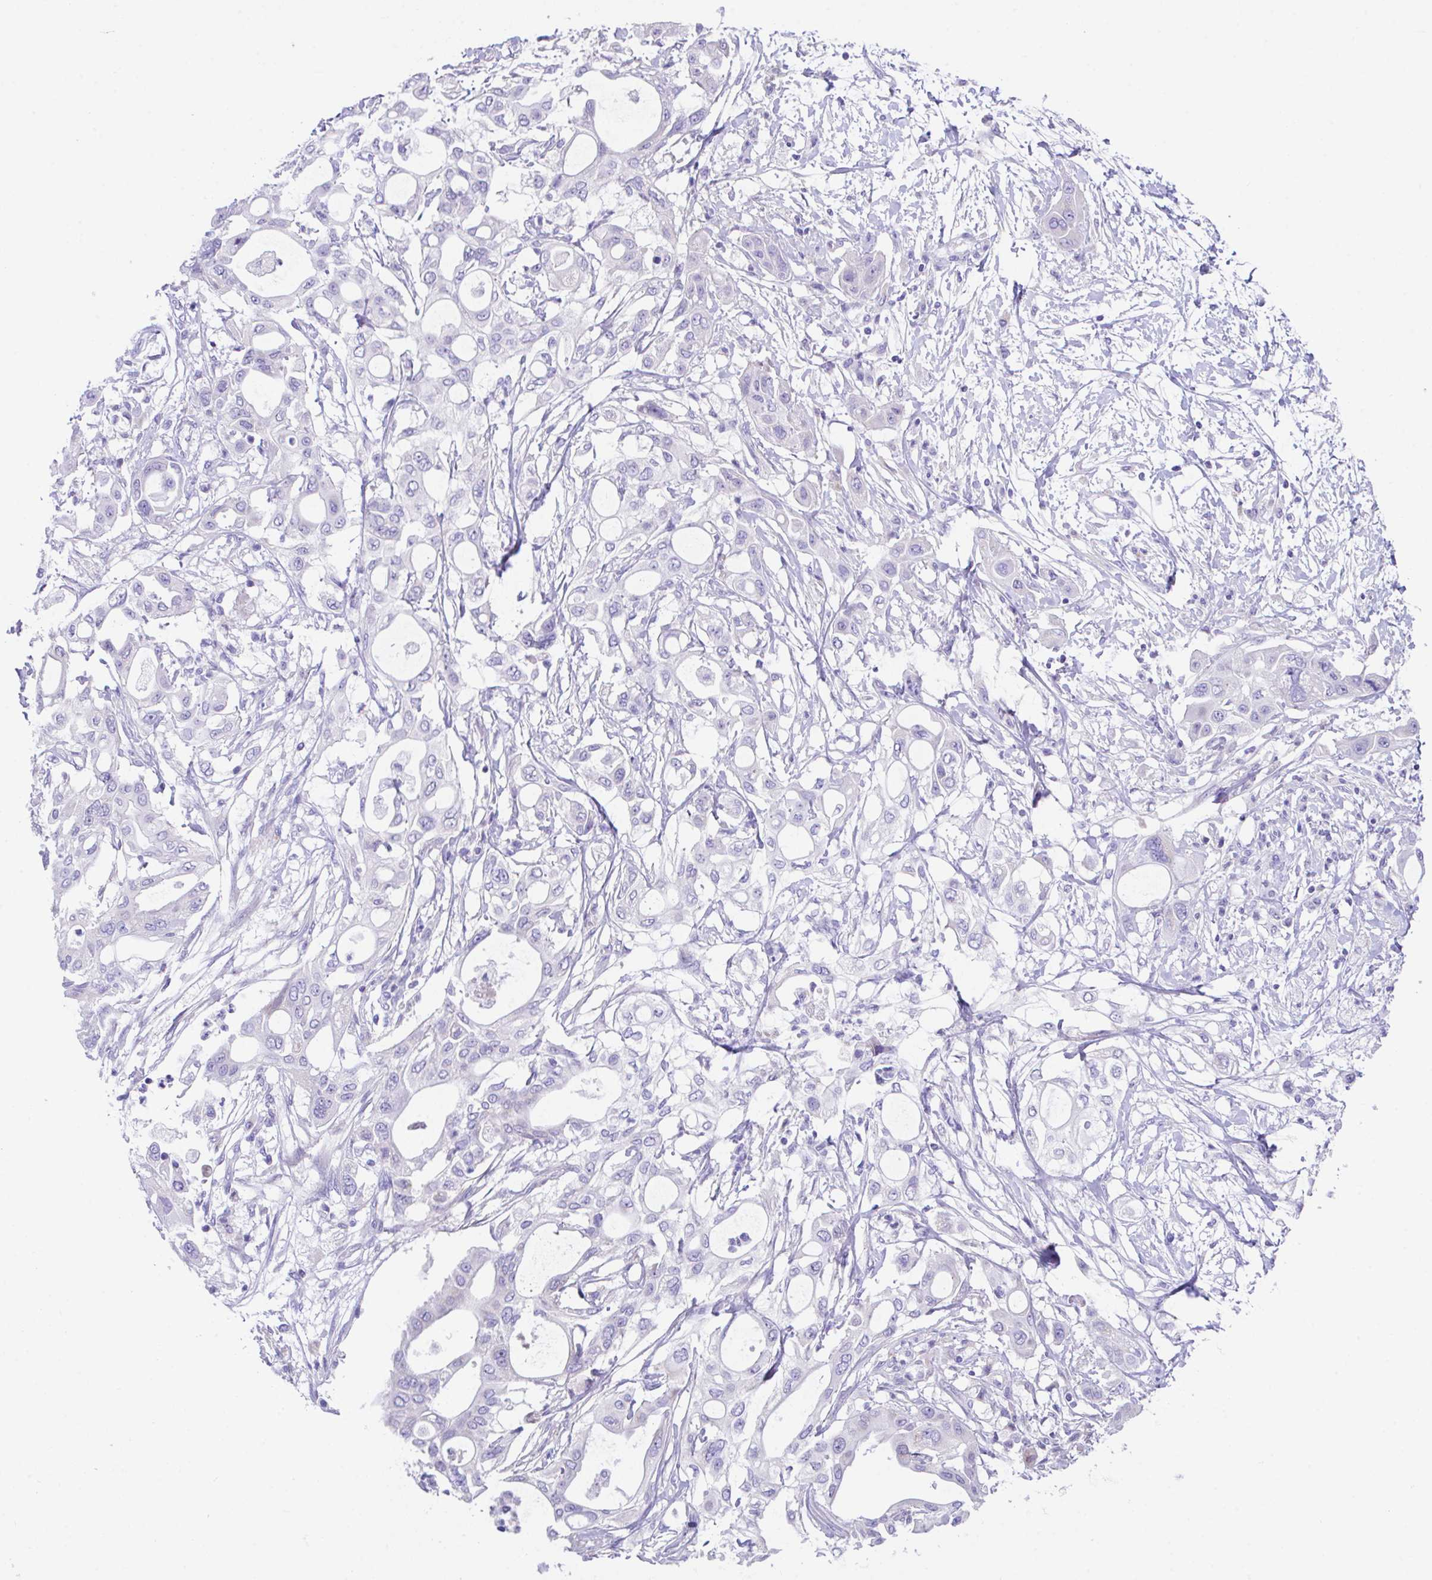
{"staining": {"intensity": "negative", "quantity": "none", "location": "none"}, "tissue": "pancreatic cancer", "cell_type": "Tumor cells", "image_type": "cancer", "snomed": [{"axis": "morphology", "description": "Adenocarcinoma, NOS"}, {"axis": "topography", "description": "Pancreas"}], "caption": "Tumor cells show no significant positivity in adenocarcinoma (pancreatic).", "gene": "SLC16A6", "patient": {"sex": "male", "age": 68}}